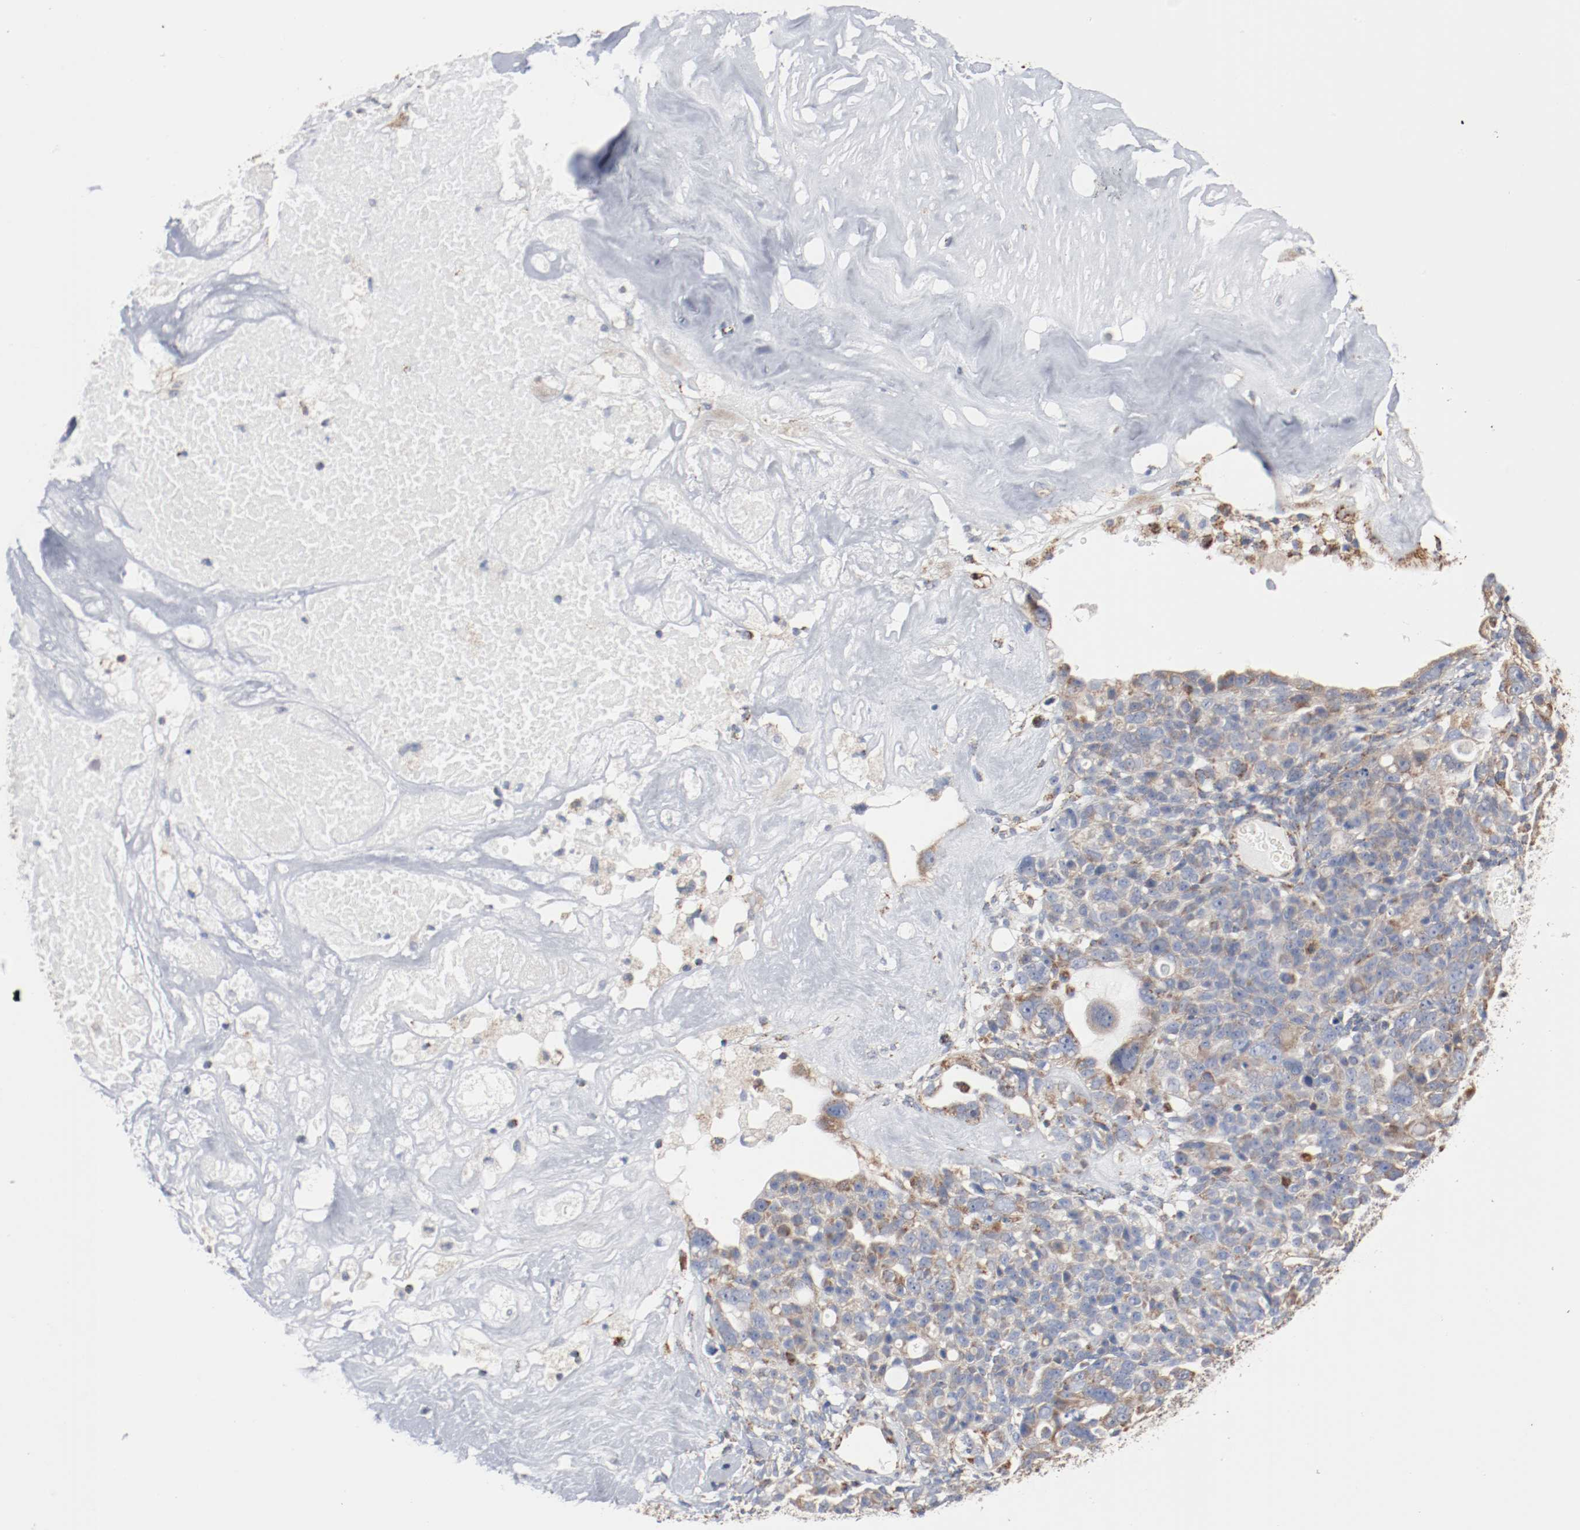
{"staining": {"intensity": "weak", "quantity": "25%-75%", "location": "cytoplasmic/membranous"}, "tissue": "ovarian cancer", "cell_type": "Tumor cells", "image_type": "cancer", "snomed": [{"axis": "morphology", "description": "Cystadenocarcinoma, serous, NOS"}, {"axis": "topography", "description": "Ovary"}], "caption": "Approximately 25%-75% of tumor cells in ovarian serous cystadenocarcinoma demonstrate weak cytoplasmic/membranous protein staining as visualized by brown immunohistochemical staining.", "gene": "NDUFS4", "patient": {"sex": "female", "age": 66}}